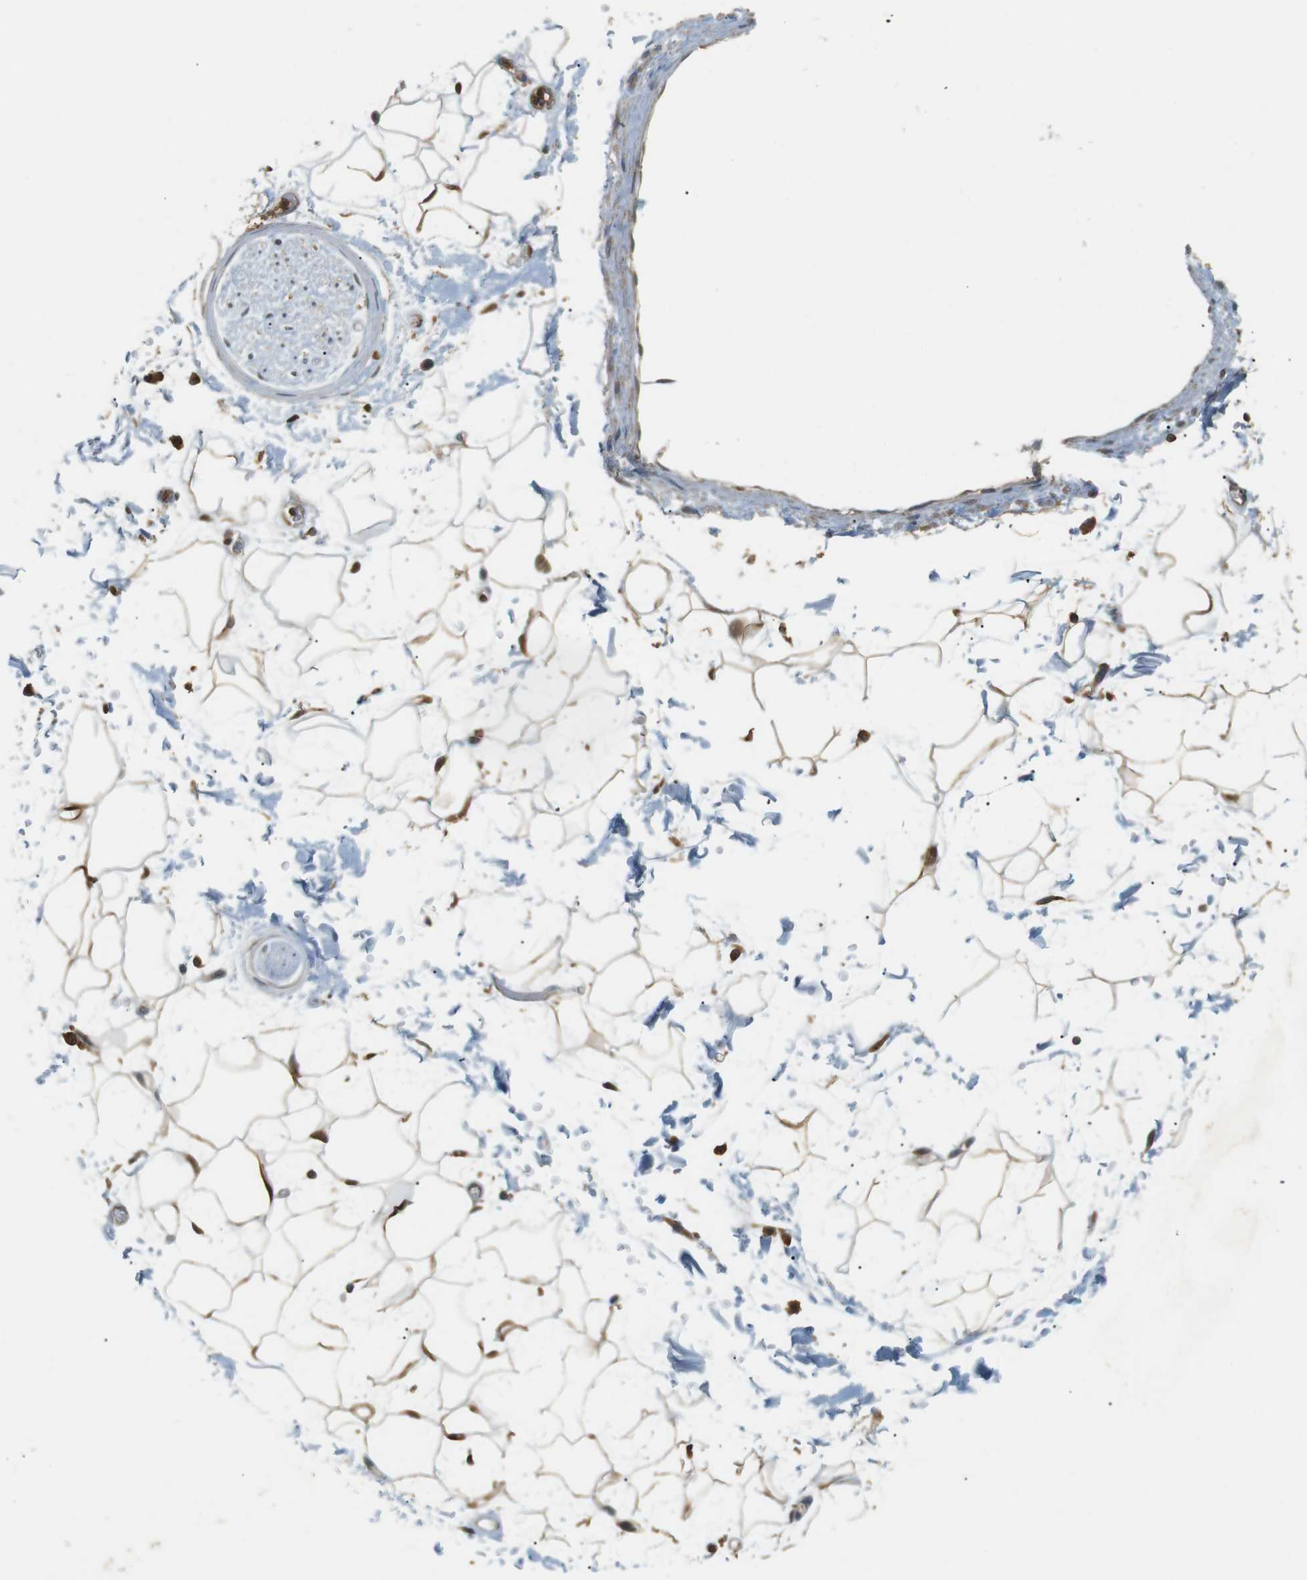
{"staining": {"intensity": "moderate", "quantity": ">75%", "location": "cytoplasmic/membranous,nuclear"}, "tissue": "adipose tissue", "cell_type": "Adipocytes", "image_type": "normal", "snomed": [{"axis": "morphology", "description": "Normal tissue, NOS"}, {"axis": "topography", "description": "Soft tissue"}], "caption": "Adipose tissue stained with immunohistochemistry displays moderate cytoplasmic/membranous,nuclear positivity in about >75% of adipocytes.", "gene": "P2RY1", "patient": {"sex": "male", "age": 72}}